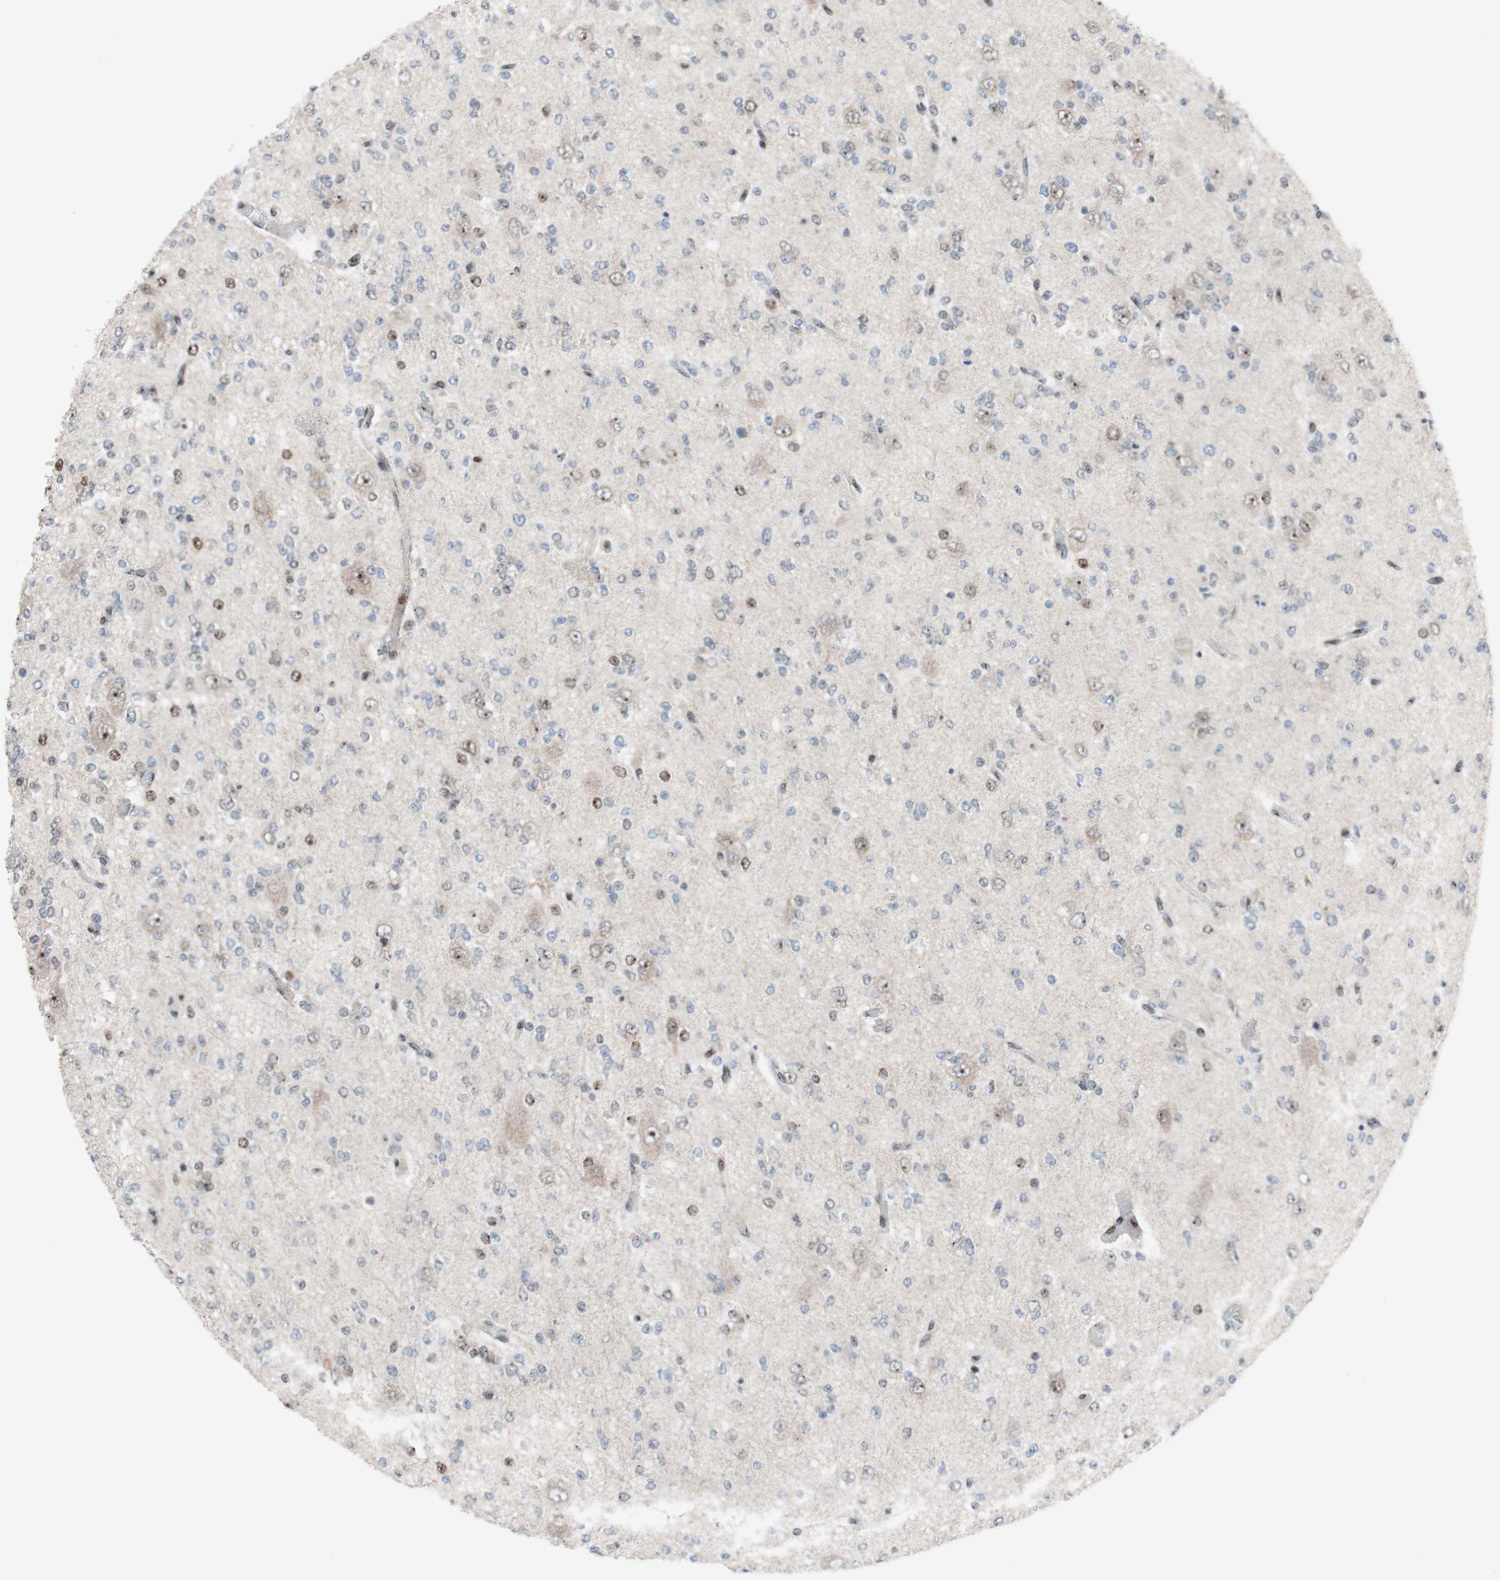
{"staining": {"intensity": "weak", "quantity": "<25%", "location": "nuclear"}, "tissue": "glioma", "cell_type": "Tumor cells", "image_type": "cancer", "snomed": [{"axis": "morphology", "description": "Glioma, malignant, Low grade"}, {"axis": "topography", "description": "Brain"}], "caption": "The immunohistochemistry histopathology image has no significant expression in tumor cells of glioma tissue.", "gene": "POLR1A", "patient": {"sex": "male", "age": 38}}